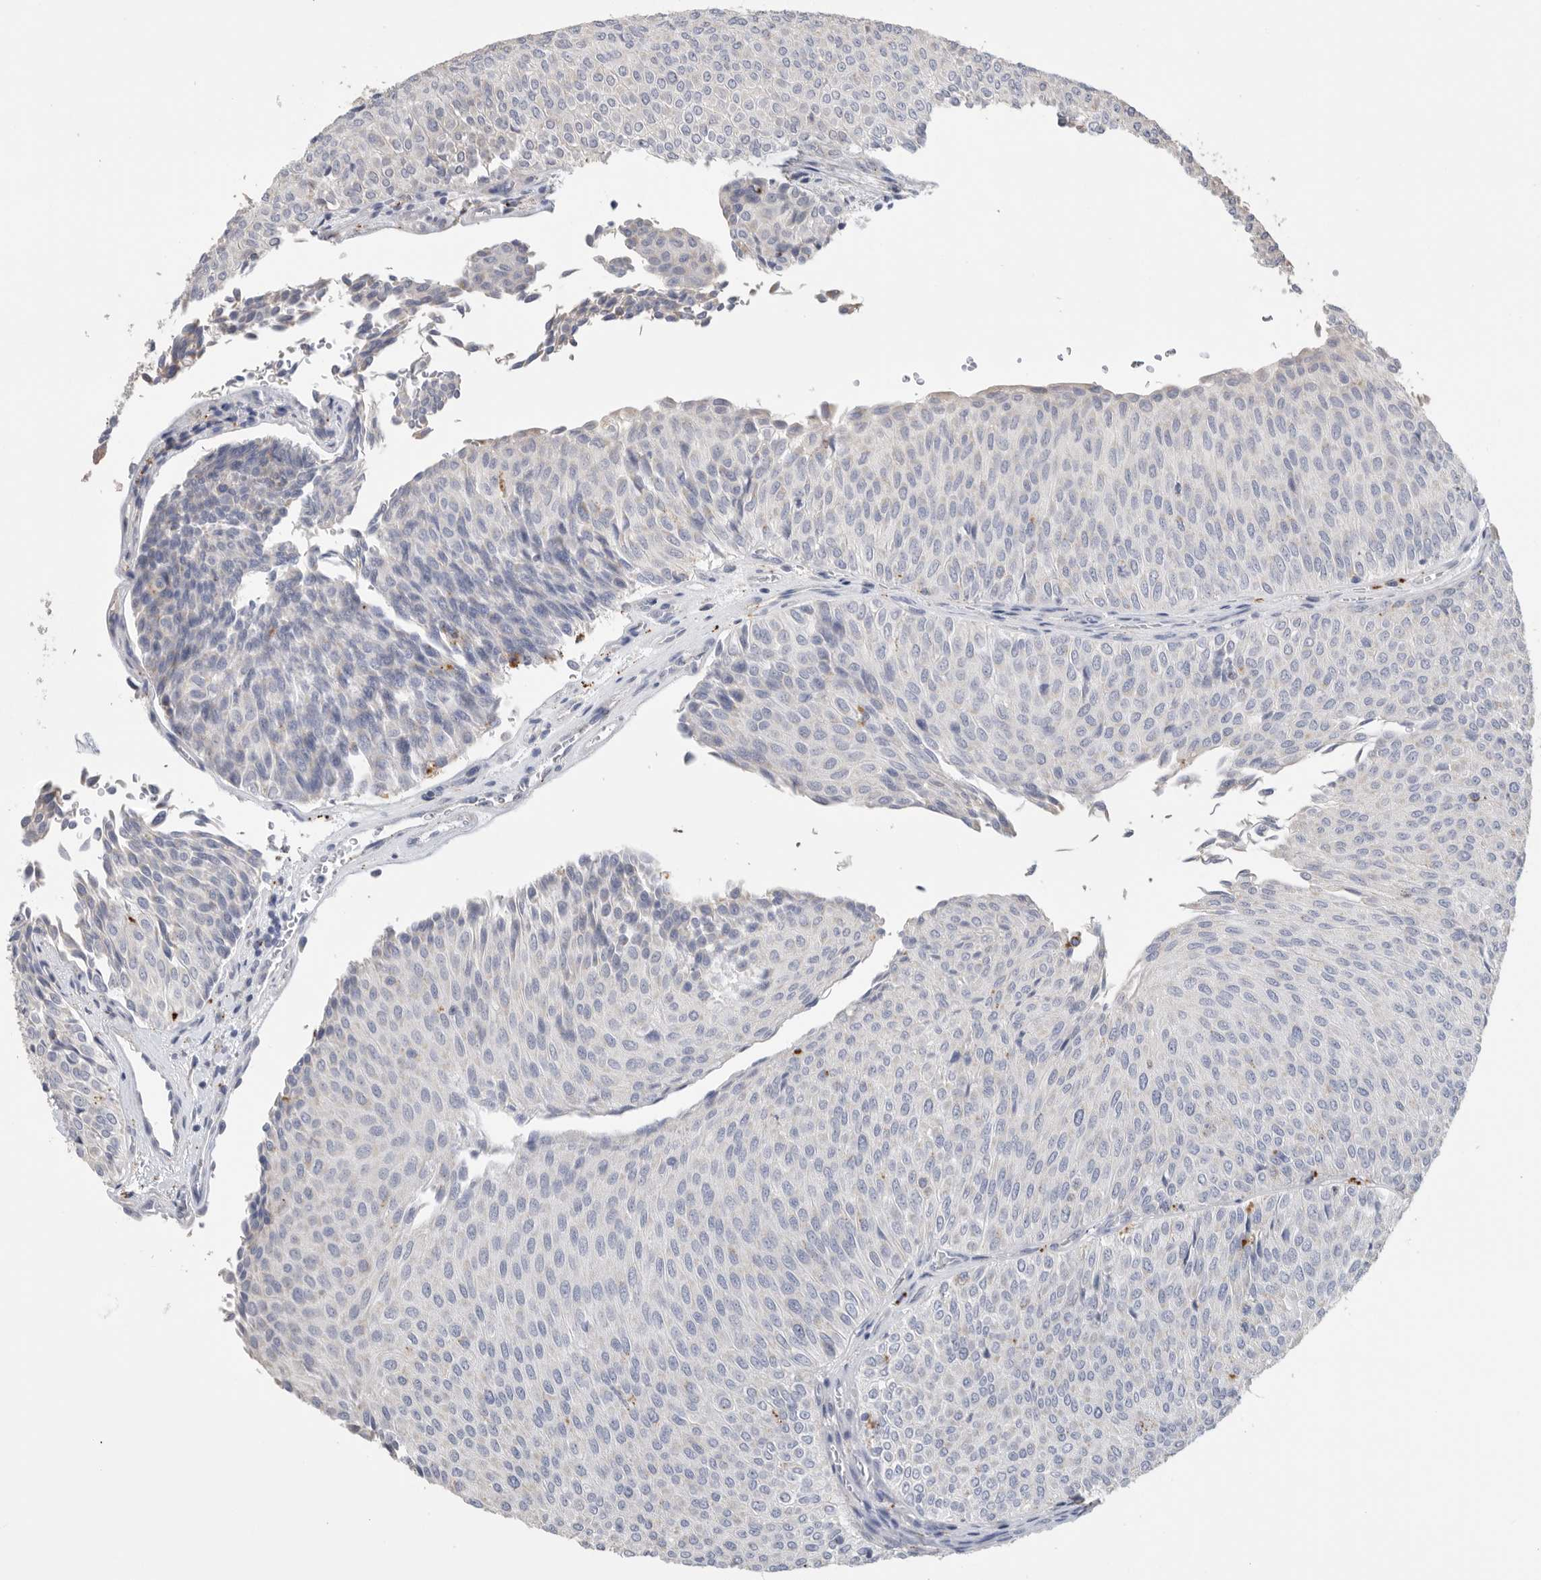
{"staining": {"intensity": "negative", "quantity": "none", "location": "none"}, "tissue": "urothelial cancer", "cell_type": "Tumor cells", "image_type": "cancer", "snomed": [{"axis": "morphology", "description": "Urothelial carcinoma, Low grade"}, {"axis": "topography", "description": "Urinary bladder"}], "caption": "Protein analysis of low-grade urothelial carcinoma shows no significant positivity in tumor cells. Brightfield microscopy of immunohistochemistry stained with DAB (3,3'-diaminobenzidine) (brown) and hematoxylin (blue), captured at high magnification.", "gene": "GGH", "patient": {"sex": "male", "age": 78}}